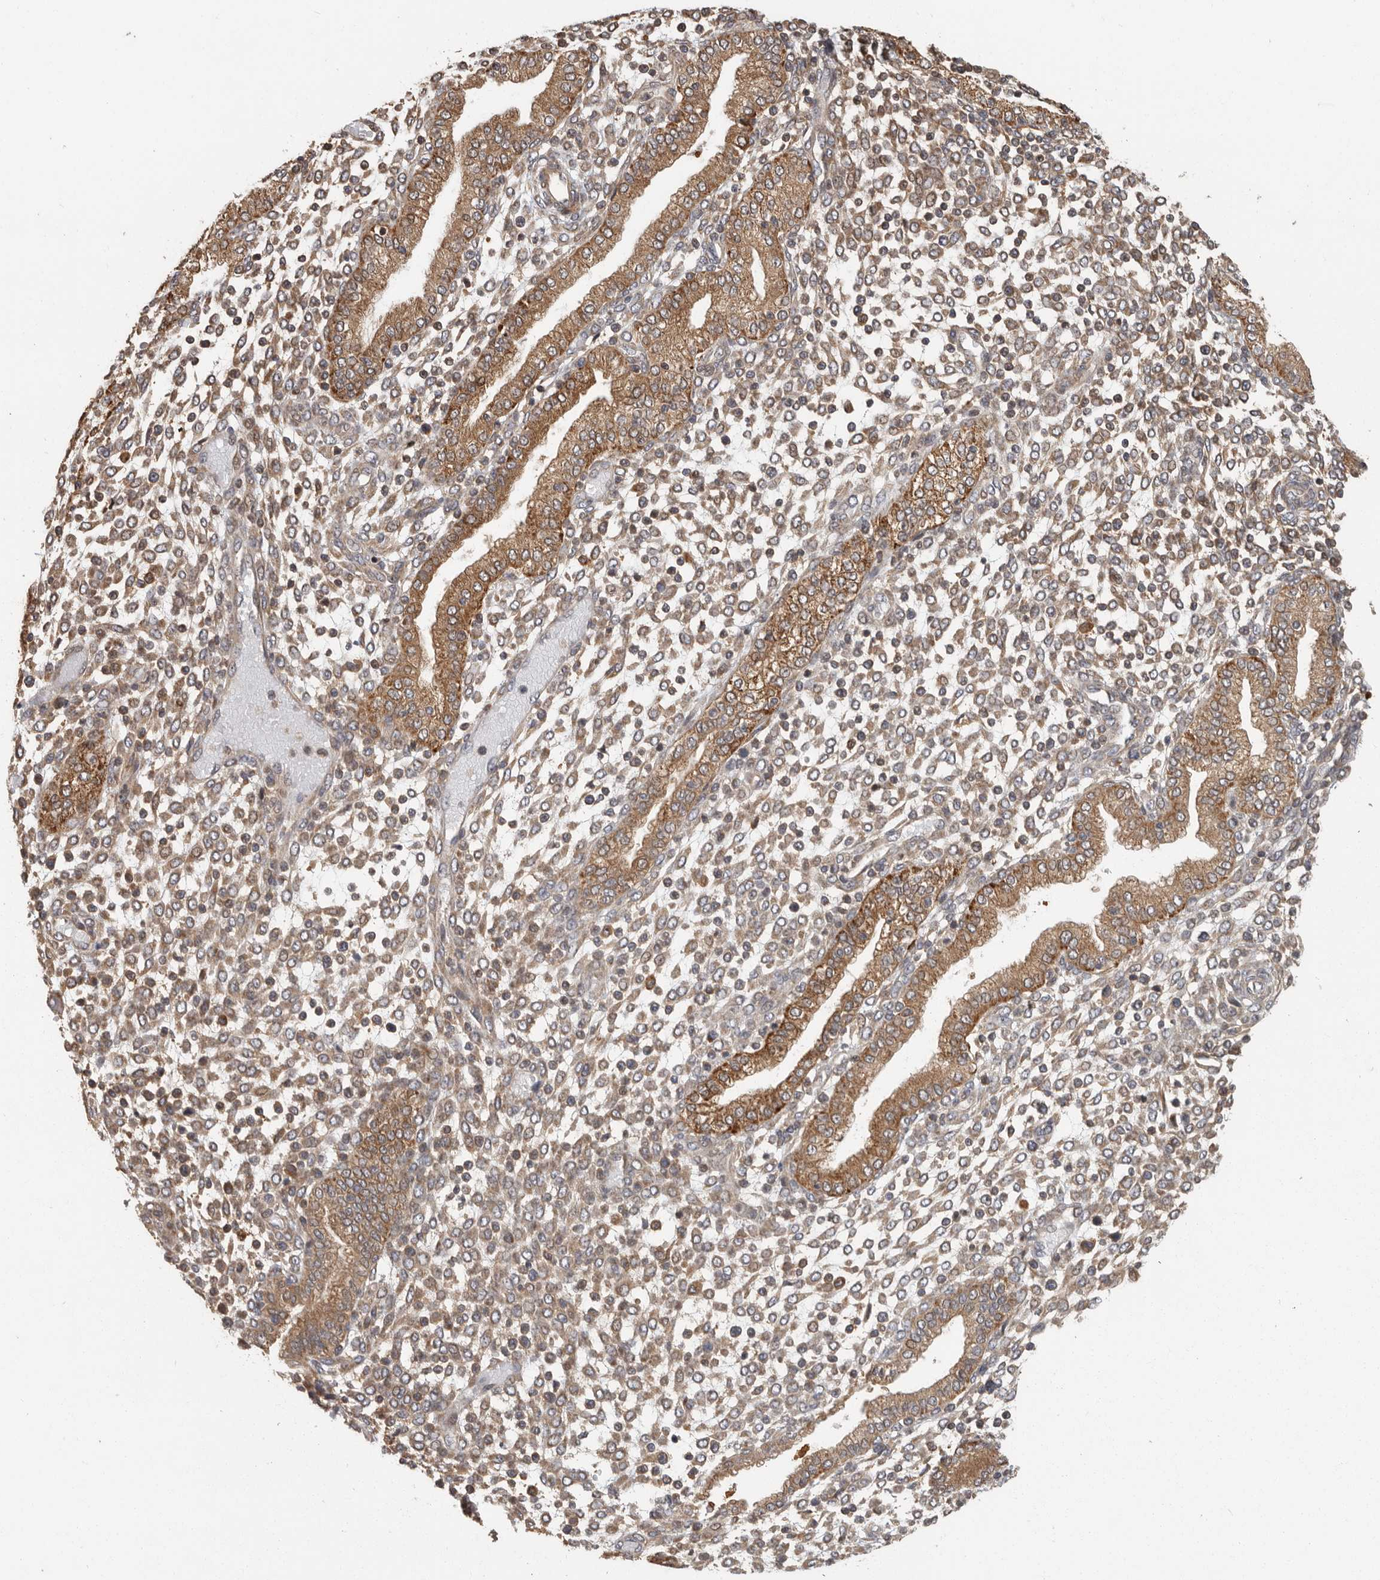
{"staining": {"intensity": "moderate", "quantity": "25%-75%", "location": "cytoplasmic/membranous"}, "tissue": "endometrium", "cell_type": "Cells in endometrial stroma", "image_type": "normal", "snomed": [{"axis": "morphology", "description": "Normal tissue, NOS"}, {"axis": "topography", "description": "Endometrium"}], "caption": "Endometrium stained for a protein (brown) displays moderate cytoplasmic/membranous positive staining in about 25%-75% of cells in endometrial stroma.", "gene": "SWT1", "patient": {"sex": "female", "age": 53}}